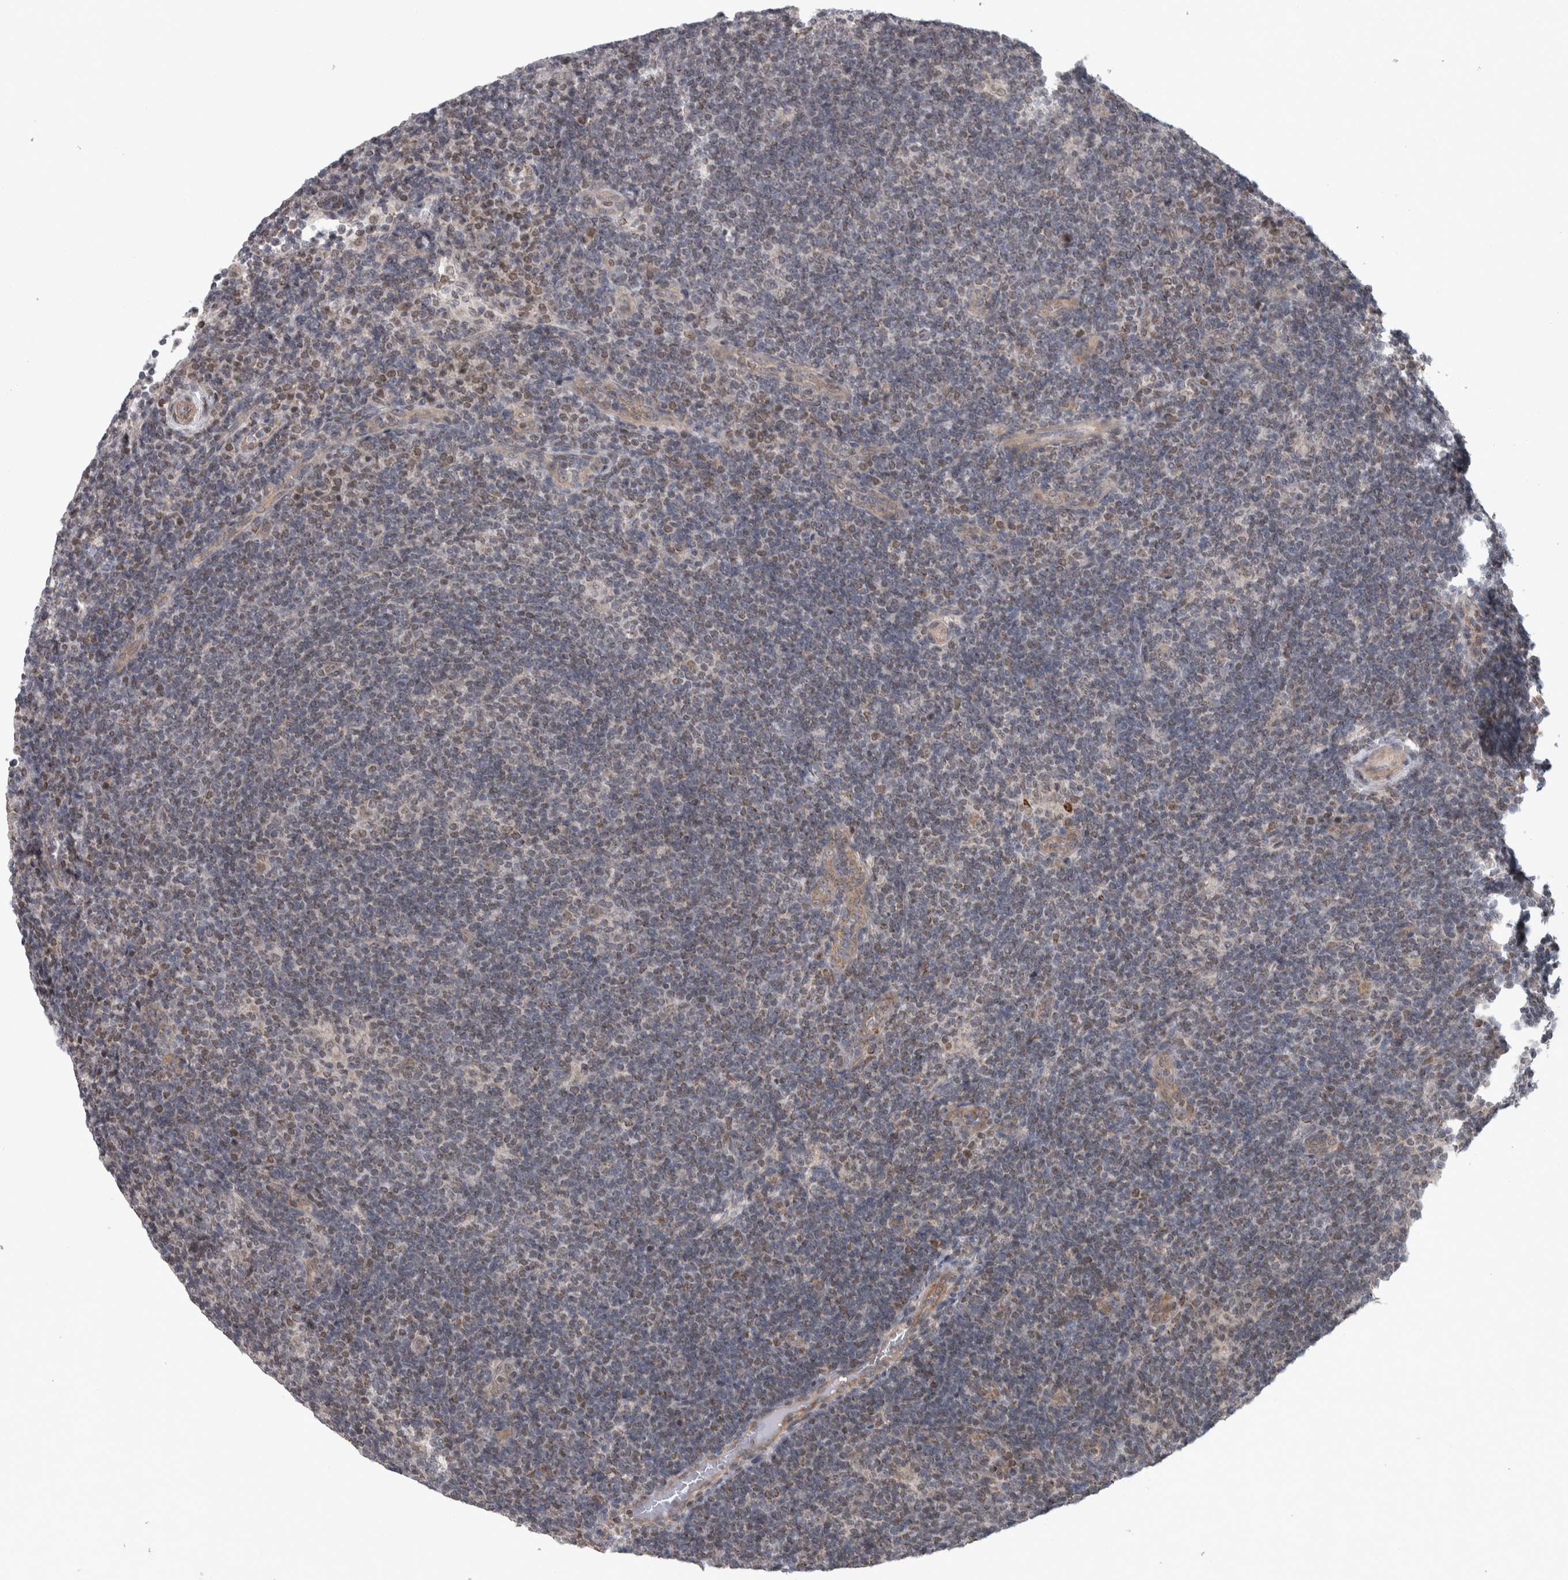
{"staining": {"intensity": "weak", "quantity": "<25%", "location": "cytoplasmic/membranous"}, "tissue": "lymphoma", "cell_type": "Tumor cells", "image_type": "cancer", "snomed": [{"axis": "morphology", "description": "Hodgkin's disease, NOS"}, {"axis": "topography", "description": "Lymph node"}], "caption": "High power microscopy micrograph of an immunohistochemistry (IHC) image of lymphoma, revealing no significant staining in tumor cells. The staining is performed using DAB brown chromogen with nuclei counter-stained in using hematoxylin.", "gene": "CWC27", "patient": {"sex": "female", "age": 57}}